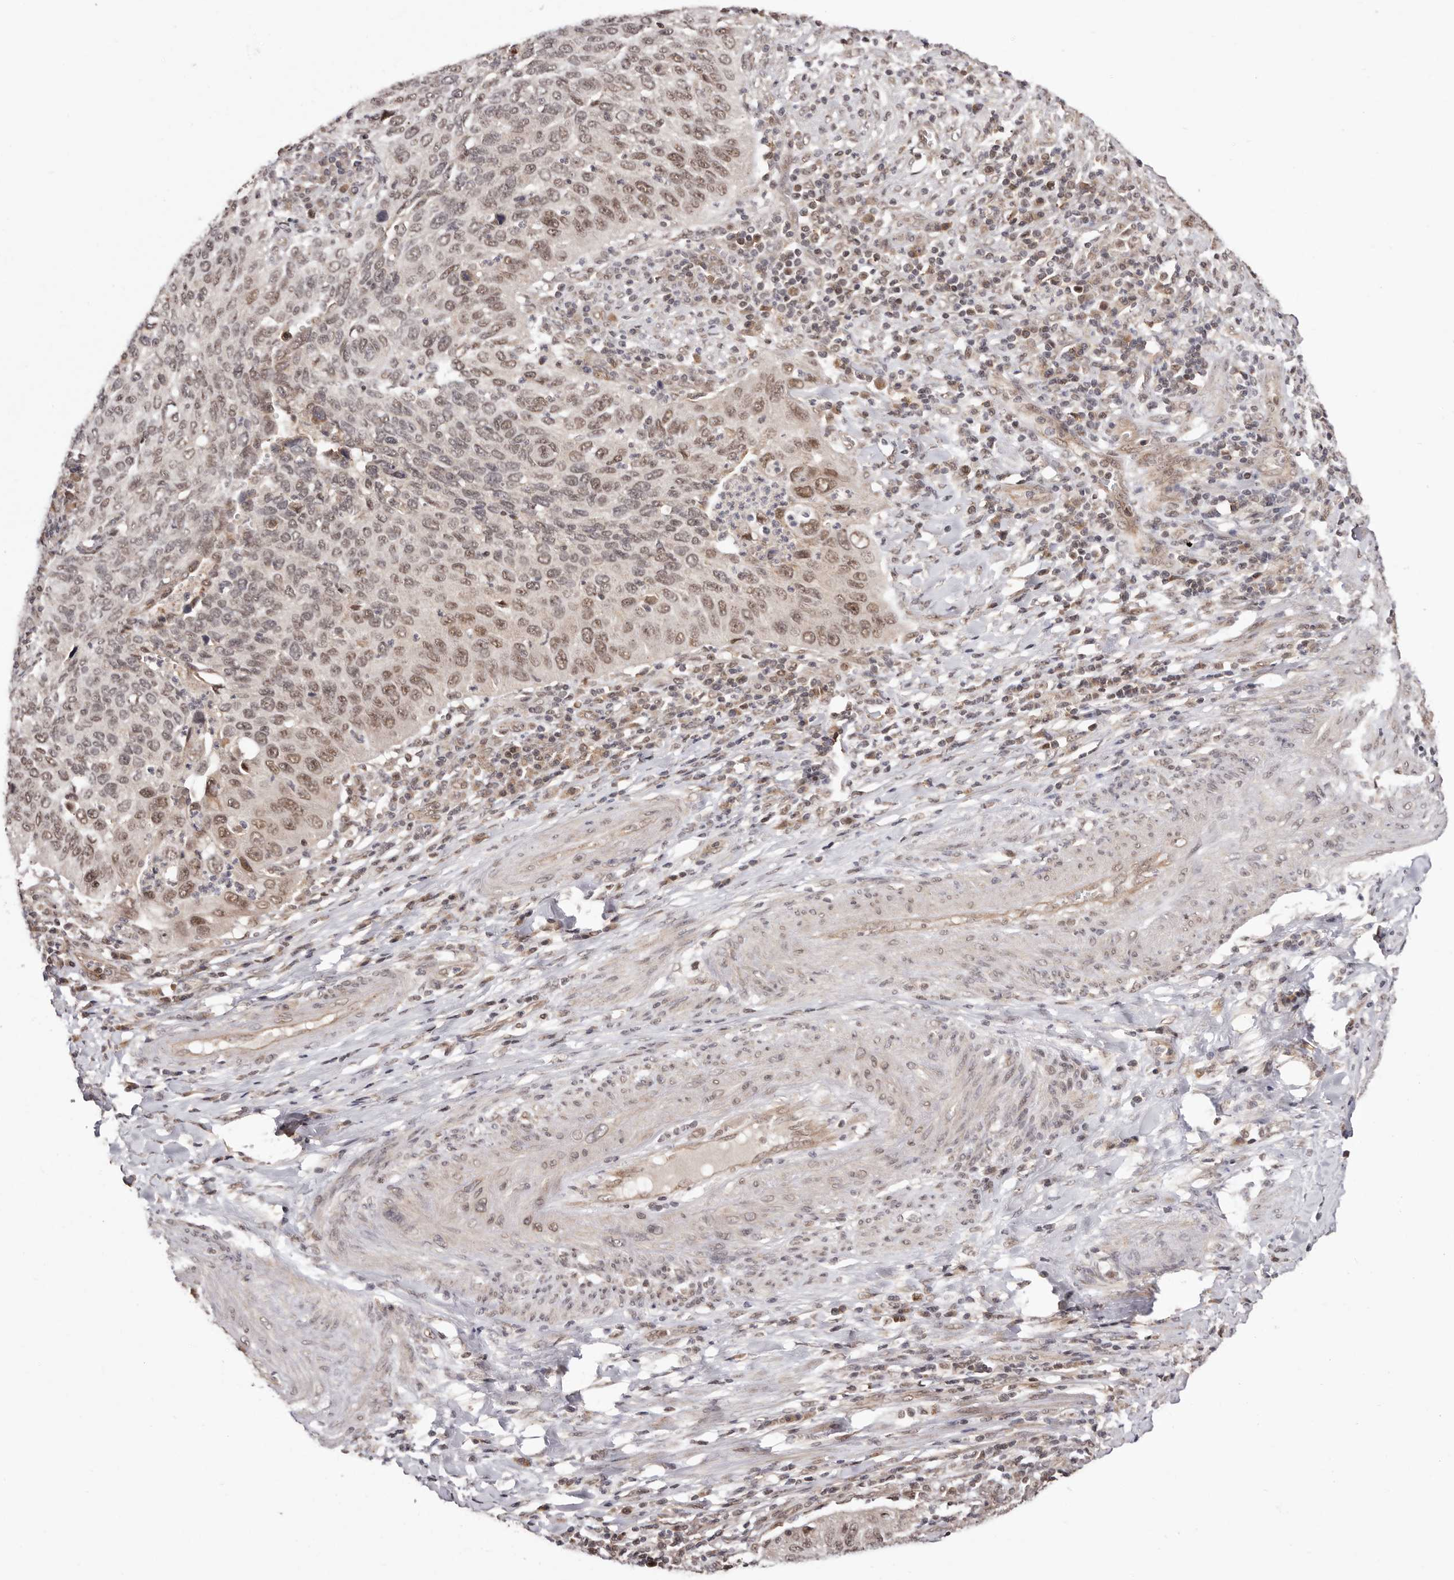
{"staining": {"intensity": "moderate", "quantity": "25%-75%", "location": "nuclear"}, "tissue": "cervical cancer", "cell_type": "Tumor cells", "image_type": "cancer", "snomed": [{"axis": "morphology", "description": "Squamous cell carcinoma, NOS"}, {"axis": "topography", "description": "Cervix"}], "caption": "Moderate nuclear positivity for a protein is identified in approximately 25%-75% of tumor cells of cervical squamous cell carcinoma using immunohistochemistry (IHC).", "gene": "MED8", "patient": {"sex": "female", "age": 38}}